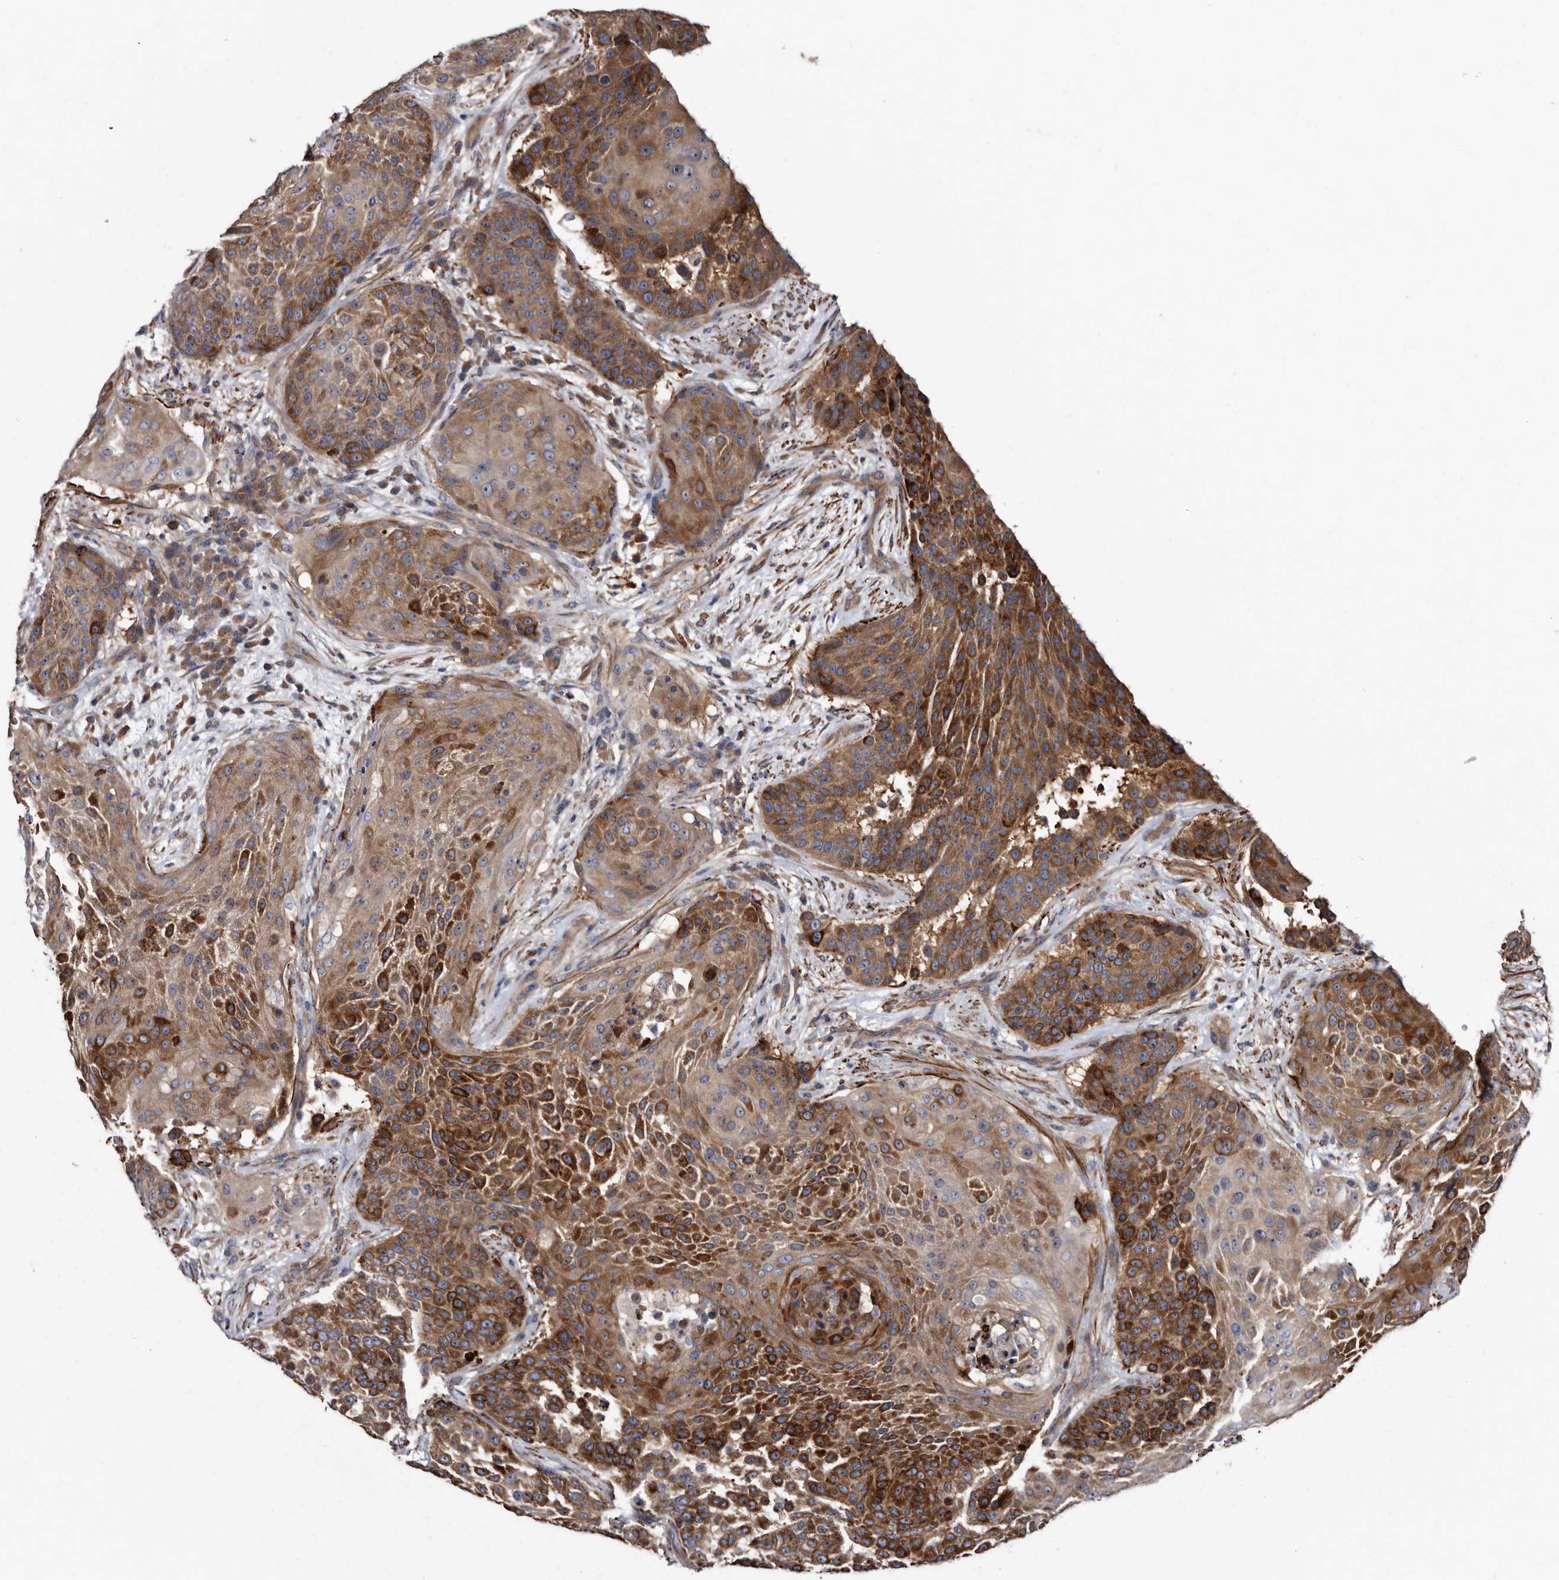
{"staining": {"intensity": "strong", "quantity": "25%-75%", "location": "cytoplasmic/membranous"}, "tissue": "urothelial cancer", "cell_type": "Tumor cells", "image_type": "cancer", "snomed": [{"axis": "morphology", "description": "Urothelial carcinoma, High grade"}, {"axis": "topography", "description": "Urinary bladder"}], "caption": "A high-resolution image shows IHC staining of urothelial cancer, which shows strong cytoplasmic/membranous expression in approximately 25%-75% of tumor cells.", "gene": "IARS1", "patient": {"sex": "female", "age": 63}}